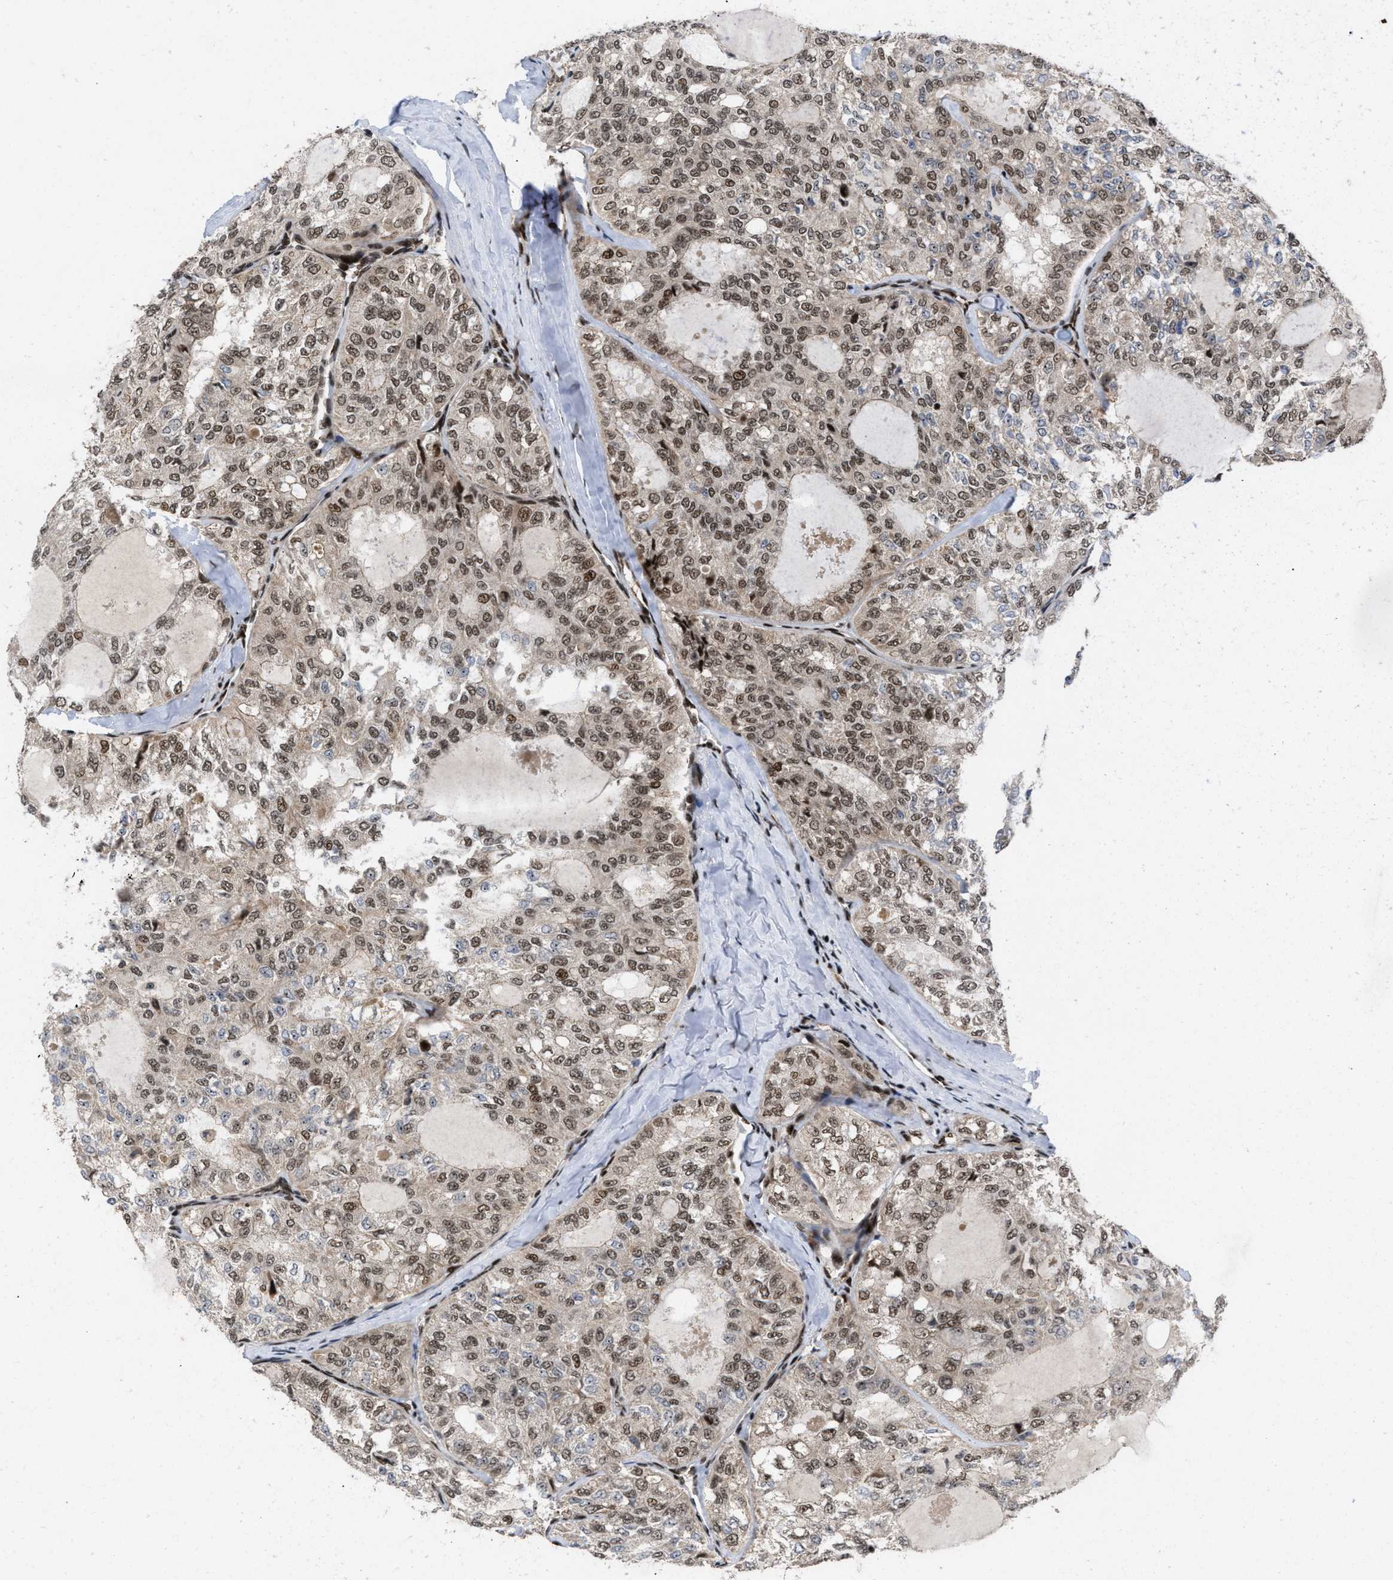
{"staining": {"intensity": "moderate", "quantity": ">75%", "location": "nuclear"}, "tissue": "thyroid cancer", "cell_type": "Tumor cells", "image_type": "cancer", "snomed": [{"axis": "morphology", "description": "Follicular adenoma carcinoma, NOS"}, {"axis": "topography", "description": "Thyroid gland"}], "caption": "High-magnification brightfield microscopy of follicular adenoma carcinoma (thyroid) stained with DAB (brown) and counterstained with hematoxylin (blue). tumor cells exhibit moderate nuclear positivity is present in about>75% of cells. (Stains: DAB (3,3'-diaminobenzidine) in brown, nuclei in blue, Microscopy: brightfield microscopy at high magnification).", "gene": "WIZ", "patient": {"sex": "male", "age": 75}}